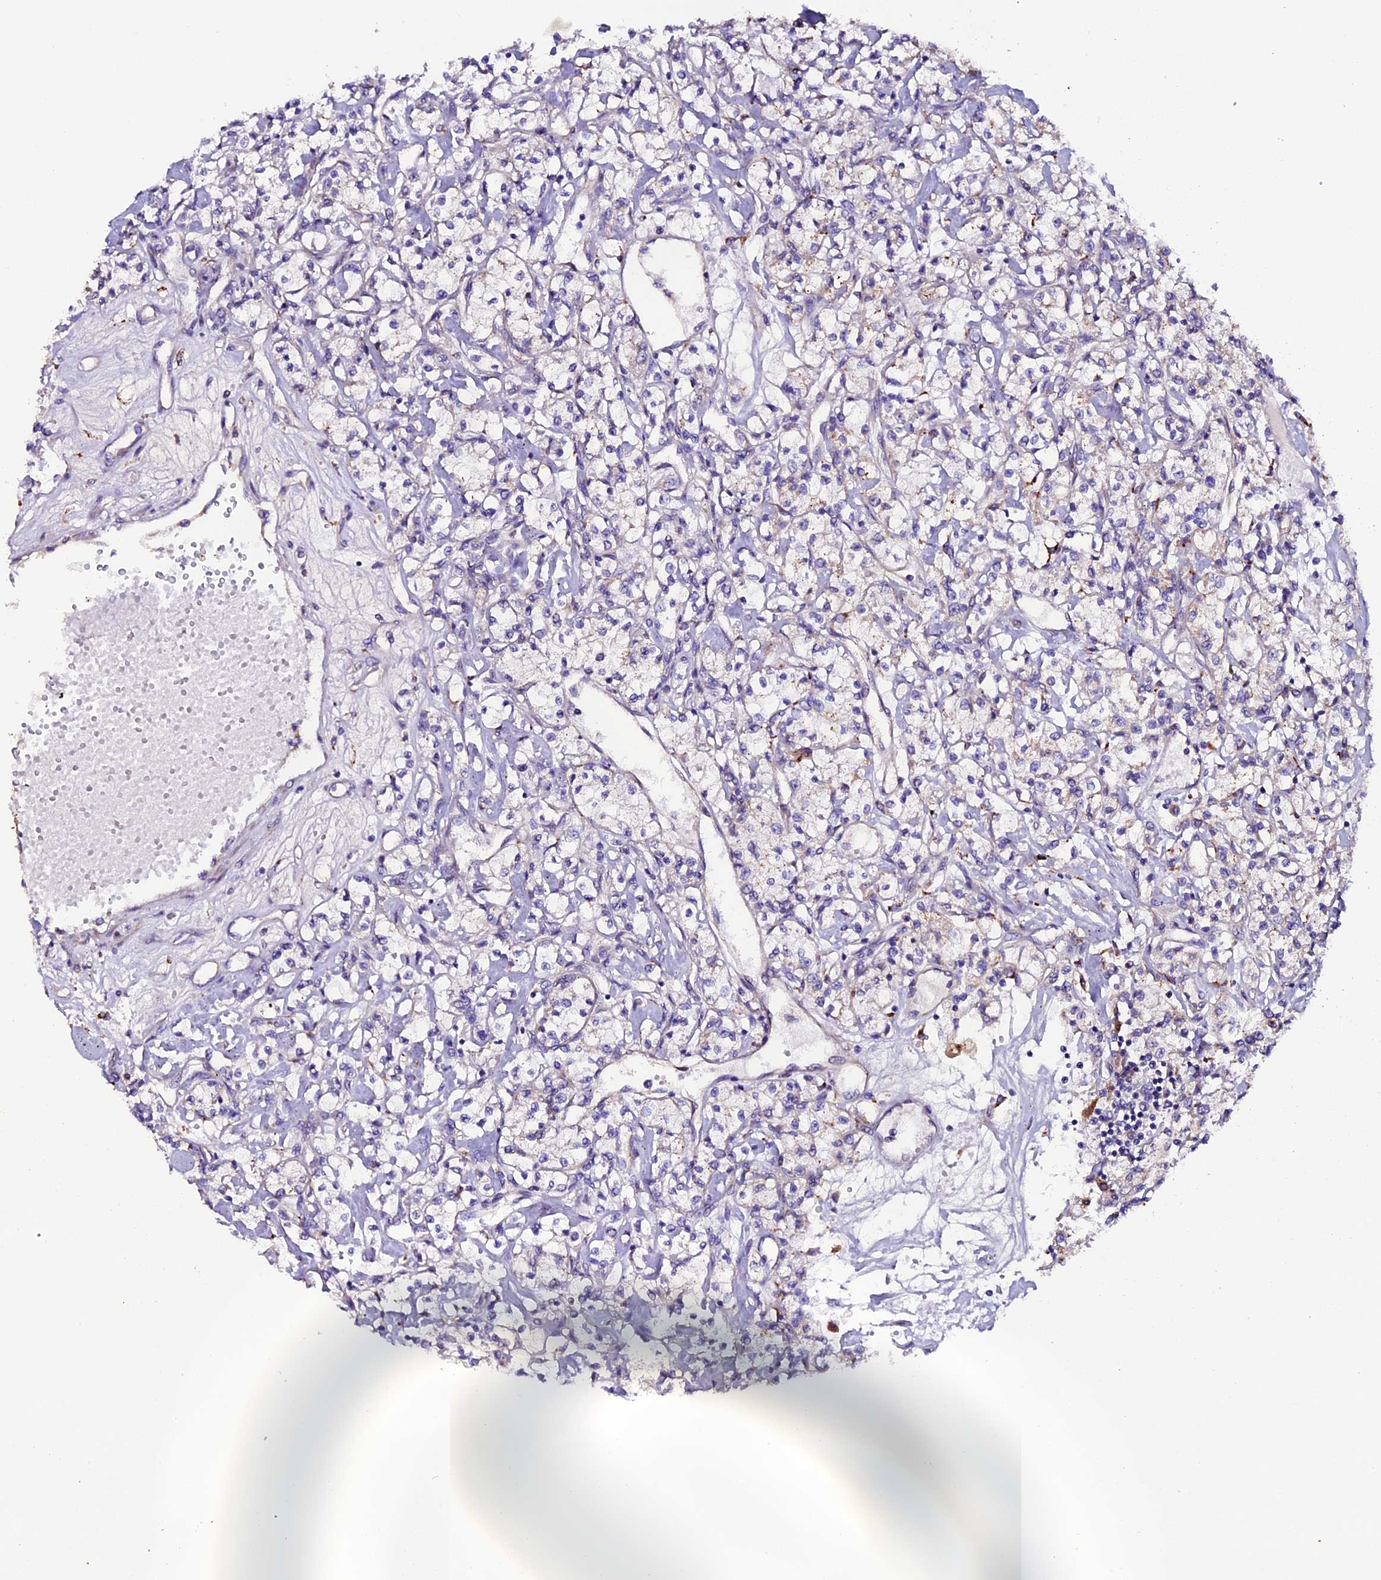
{"staining": {"intensity": "weak", "quantity": "25%-75%", "location": "cytoplasmic/membranous"}, "tissue": "renal cancer", "cell_type": "Tumor cells", "image_type": "cancer", "snomed": [{"axis": "morphology", "description": "Adenocarcinoma, NOS"}, {"axis": "topography", "description": "Kidney"}], "caption": "High-magnification brightfield microscopy of renal adenocarcinoma stained with DAB (3,3'-diaminobenzidine) (brown) and counterstained with hematoxylin (blue). tumor cells exhibit weak cytoplasmic/membranous expression is appreciated in approximately25%-75% of cells.", "gene": "CLN5", "patient": {"sex": "female", "age": 59}}